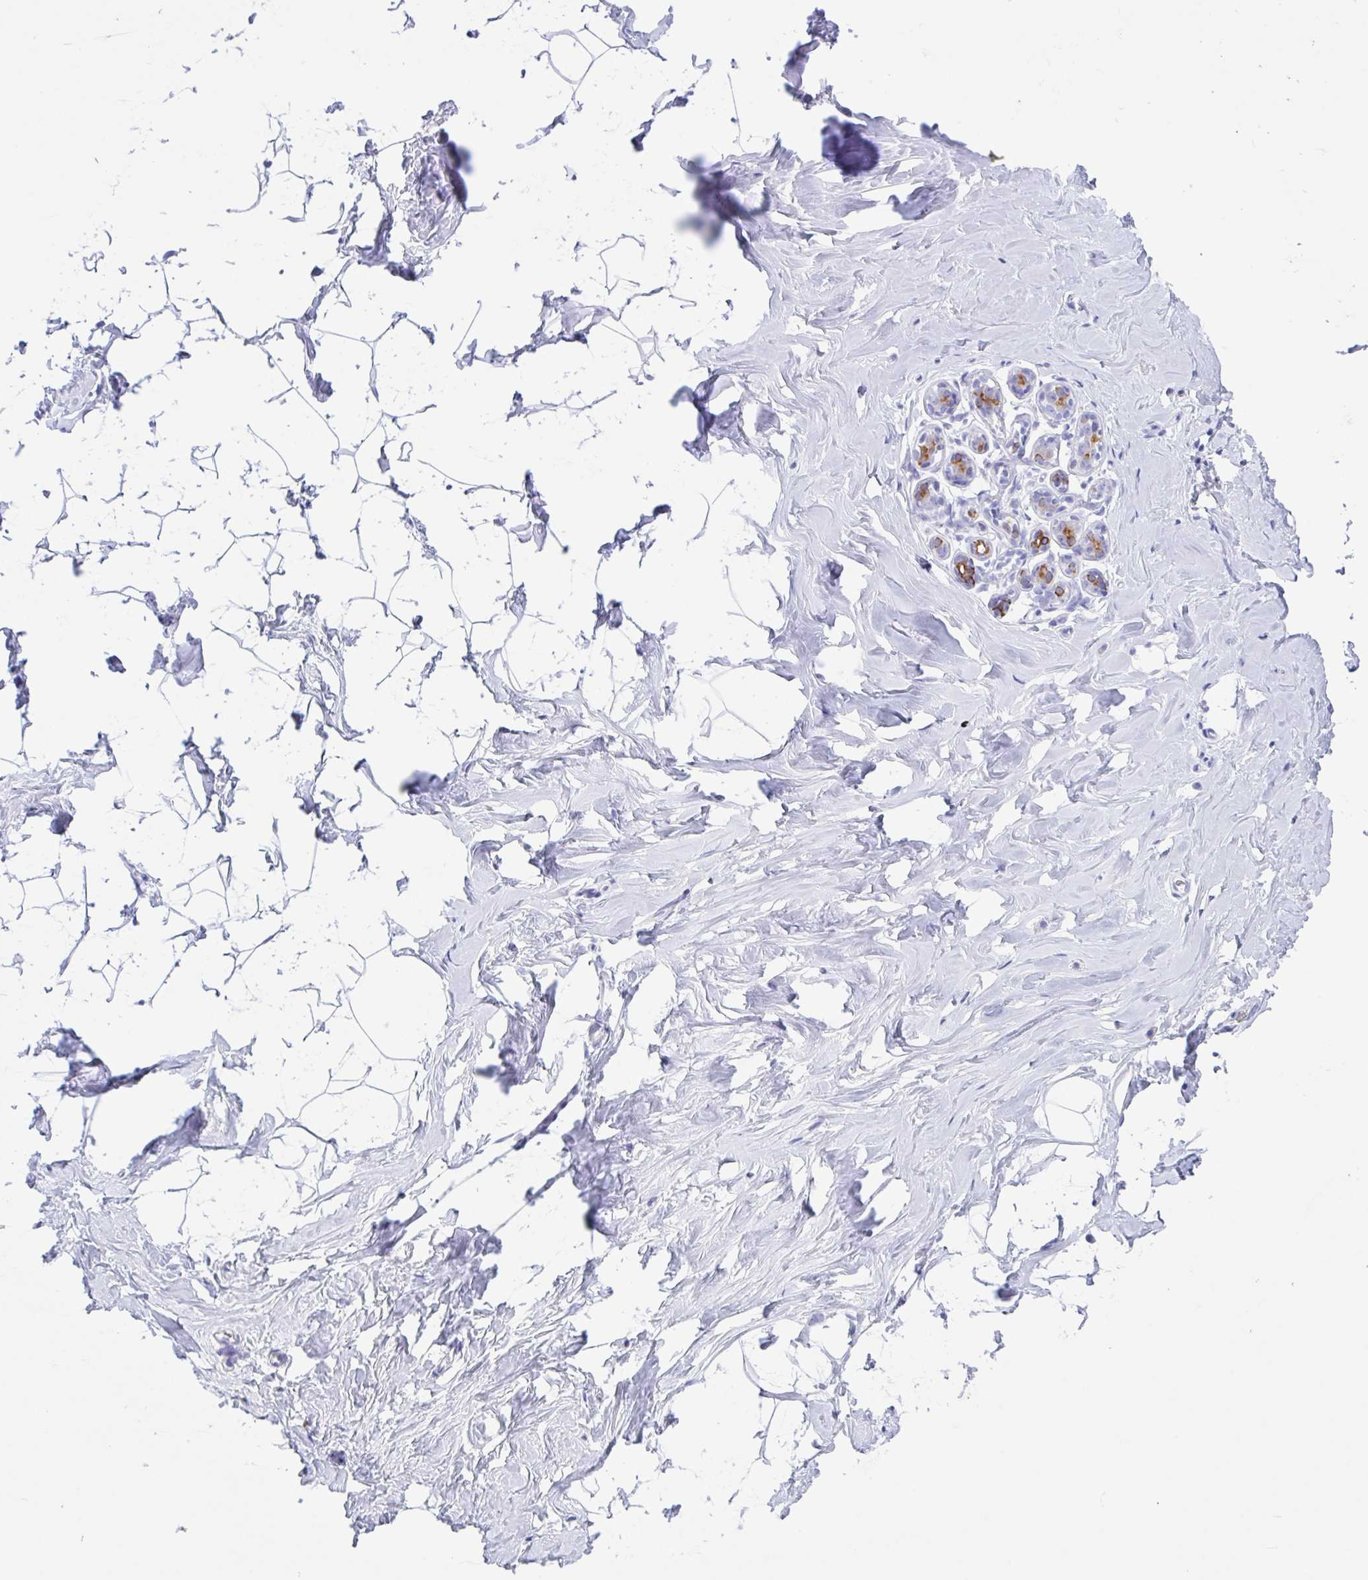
{"staining": {"intensity": "negative", "quantity": "none", "location": "none"}, "tissue": "breast", "cell_type": "Adipocytes", "image_type": "normal", "snomed": [{"axis": "morphology", "description": "Normal tissue, NOS"}, {"axis": "topography", "description": "Breast"}], "caption": "Breast stained for a protein using immunohistochemistry demonstrates no positivity adipocytes.", "gene": "DTWD2", "patient": {"sex": "female", "age": 32}}